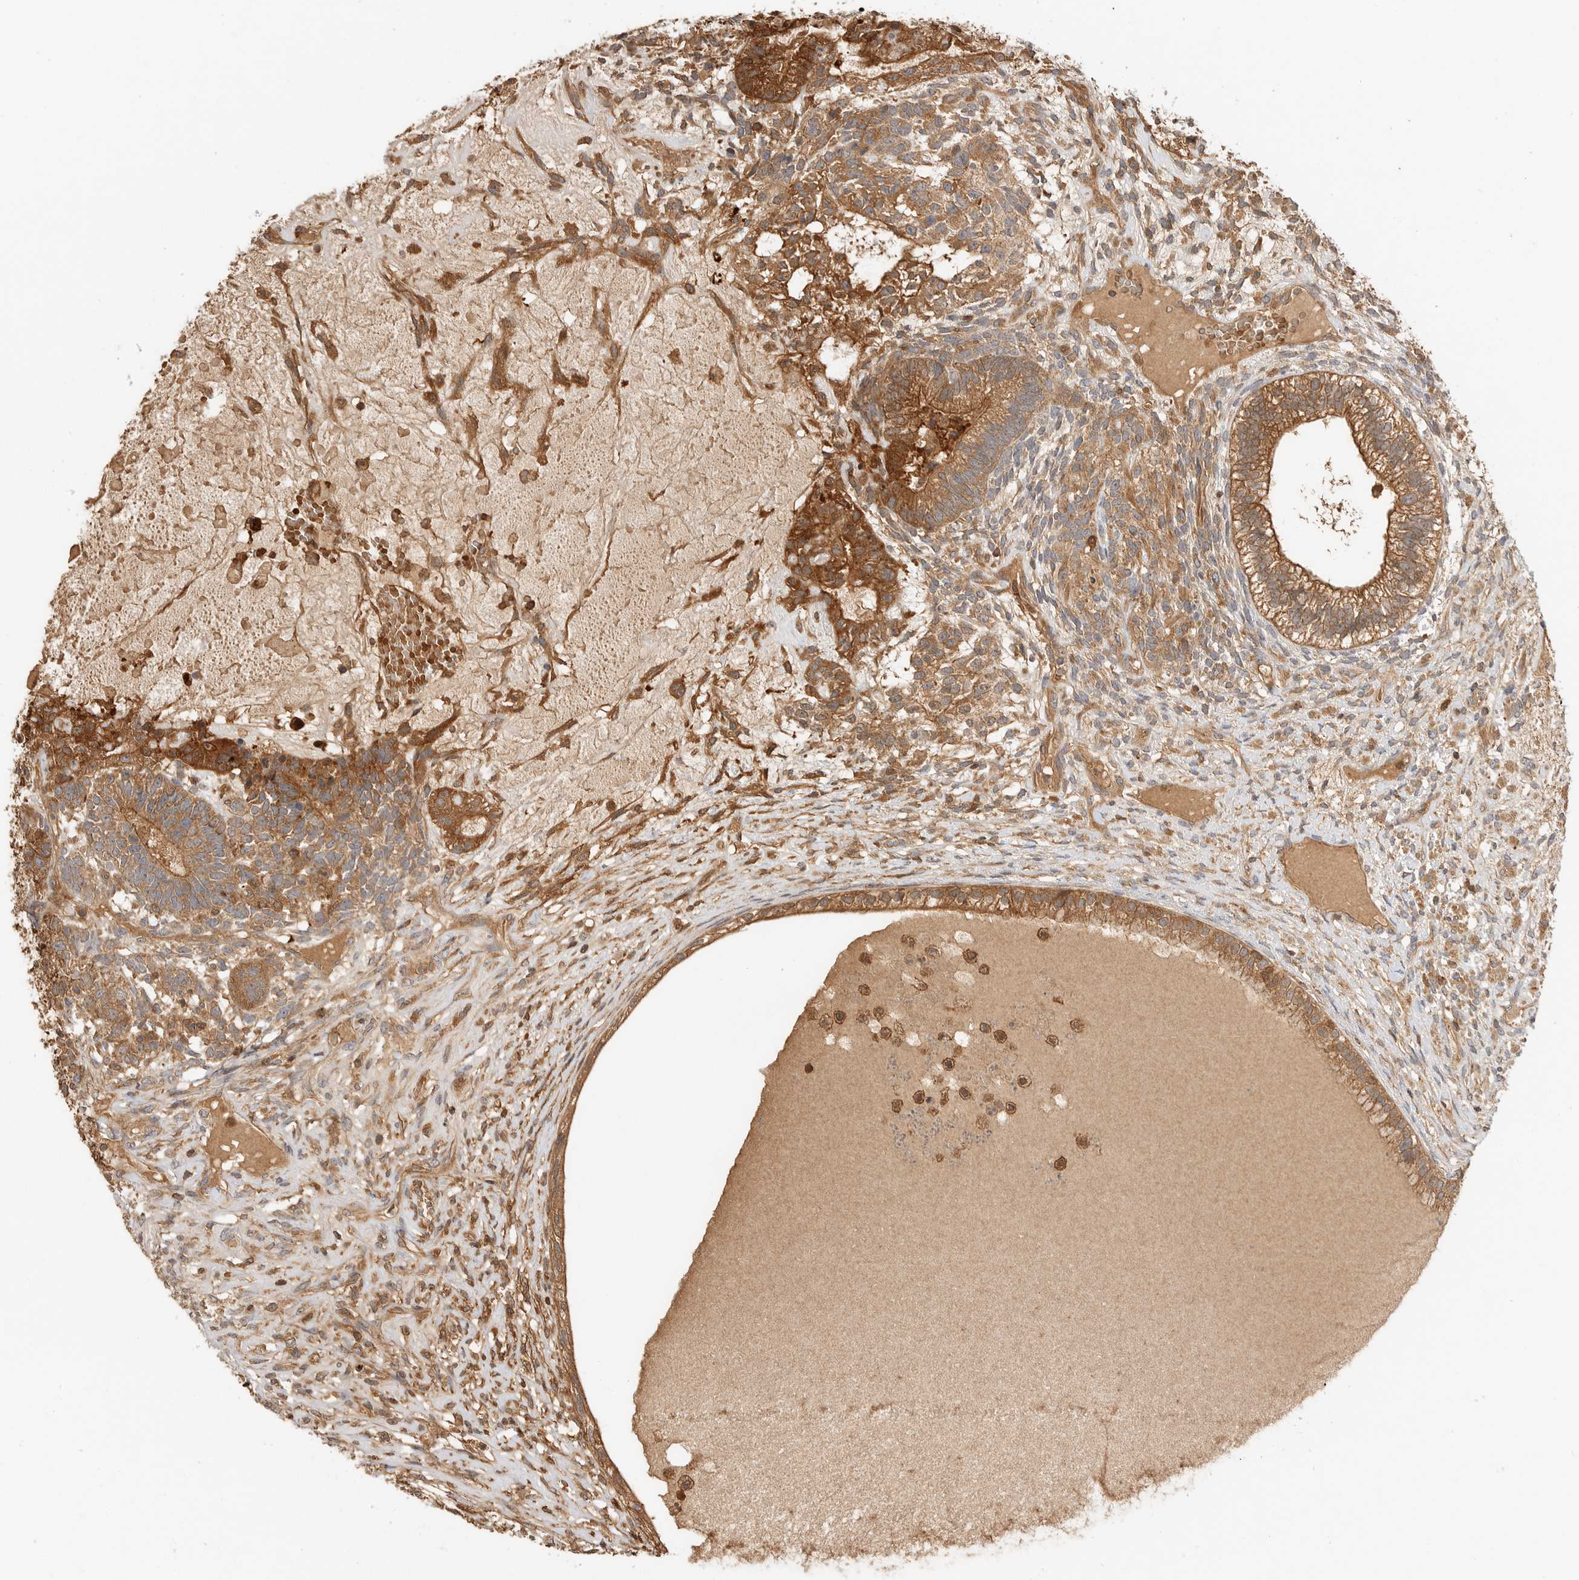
{"staining": {"intensity": "moderate", "quantity": ">75%", "location": "cytoplasmic/membranous"}, "tissue": "testis cancer", "cell_type": "Tumor cells", "image_type": "cancer", "snomed": [{"axis": "morphology", "description": "Seminoma, NOS"}, {"axis": "morphology", "description": "Carcinoma, Embryonal, NOS"}, {"axis": "topography", "description": "Testis"}], "caption": "A brown stain shows moderate cytoplasmic/membranous positivity of a protein in testis embryonal carcinoma tumor cells.", "gene": "CLDN12", "patient": {"sex": "male", "age": 28}}